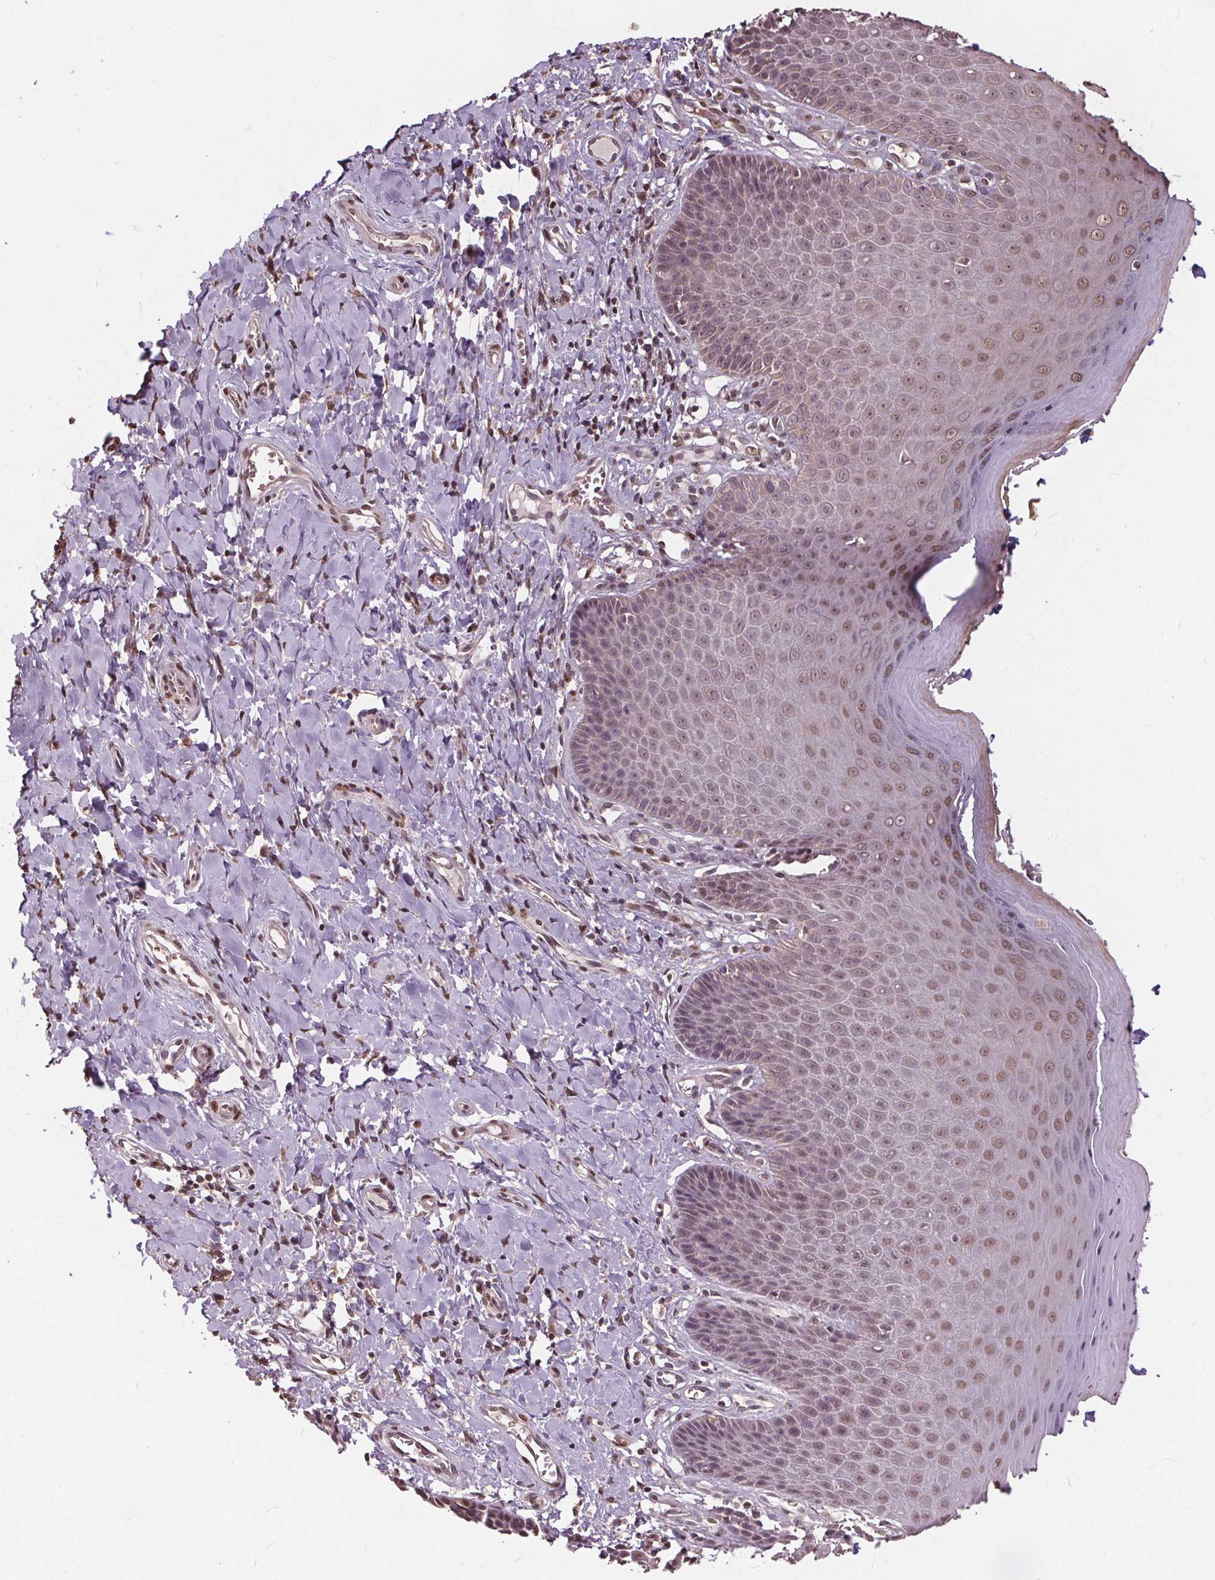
{"staining": {"intensity": "moderate", "quantity": "25%-75%", "location": "nuclear"}, "tissue": "vagina", "cell_type": "Squamous epithelial cells", "image_type": "normal", "snomed": [{"axis": "morphology", "description": "Normal tissue, NOS"}, {"axis": "topography", "description": "Vagina"}], "caption": "Human vagina stained for a protein (brown) displays moderate nuclear positive expression in approximately 25%-75% of squamous epithelial cells.", "gene": "HIF1AN", "patient": {"sex": "female", "age": 83}}